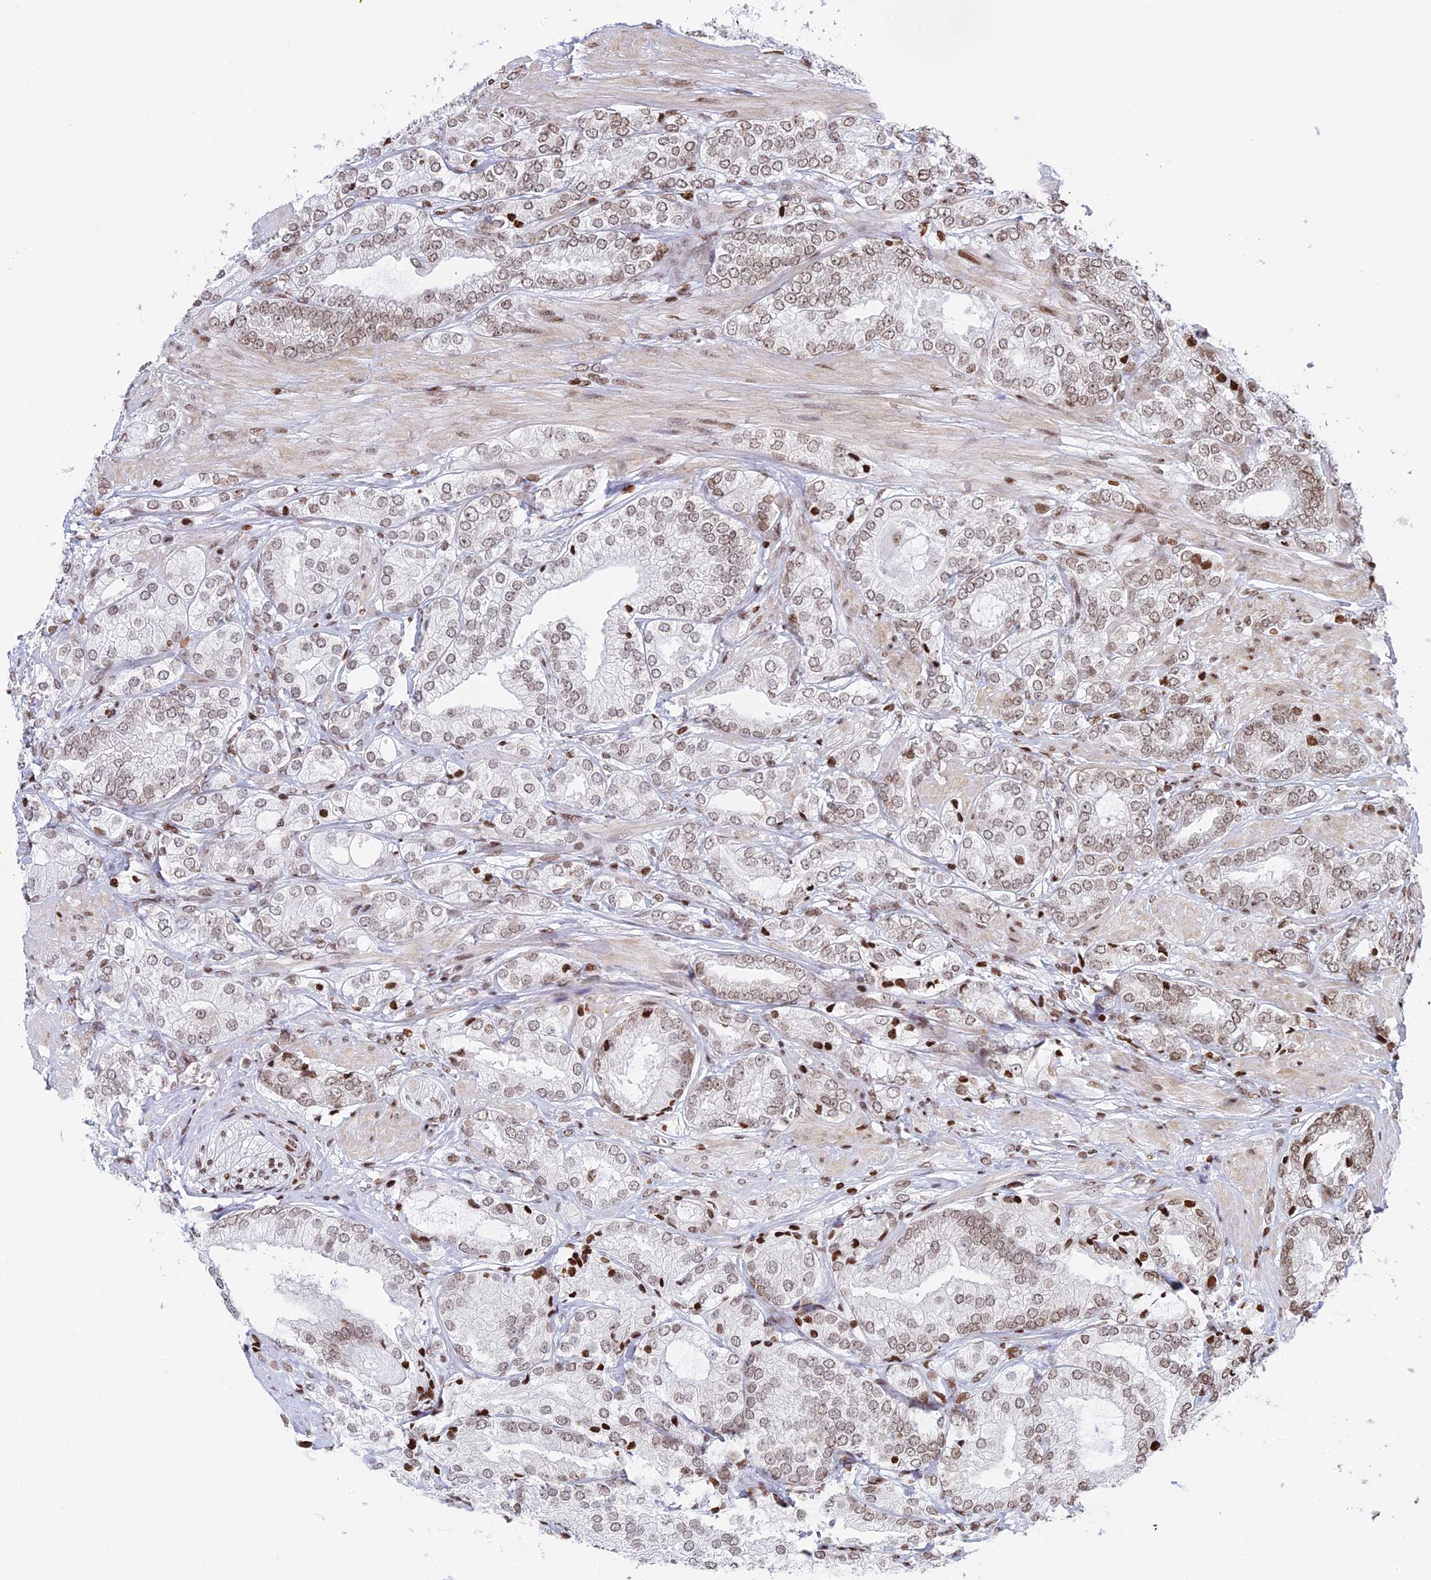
{"staining": {"intensity": "weak", "quantity": ">75%", "location": "nuclear"}, "tissue": "prostate cancer", "cell_type": "Tumor cells", "image_type": "cancer", "snomed": [{"axis": "morphology", "description": "Adenocarcinoma, High grade"}, {"axis": "topography", "description": "Prostate"}], "caption": "High-magnification brightfield microscopy of adenocarcinoma (high-grade) (prostate) stained with DAB (3,3'-diaminobenzidine) (brown) and counterstained with hematoxylin (blue). tumor cells exhibit weak nuclear expression is seen in approximately>75% of cells. (Brightfield microscopy of DAB IHC at high magnification).", "gene": "RPAP1", "patient": {"sex": "male", "age": 50}}